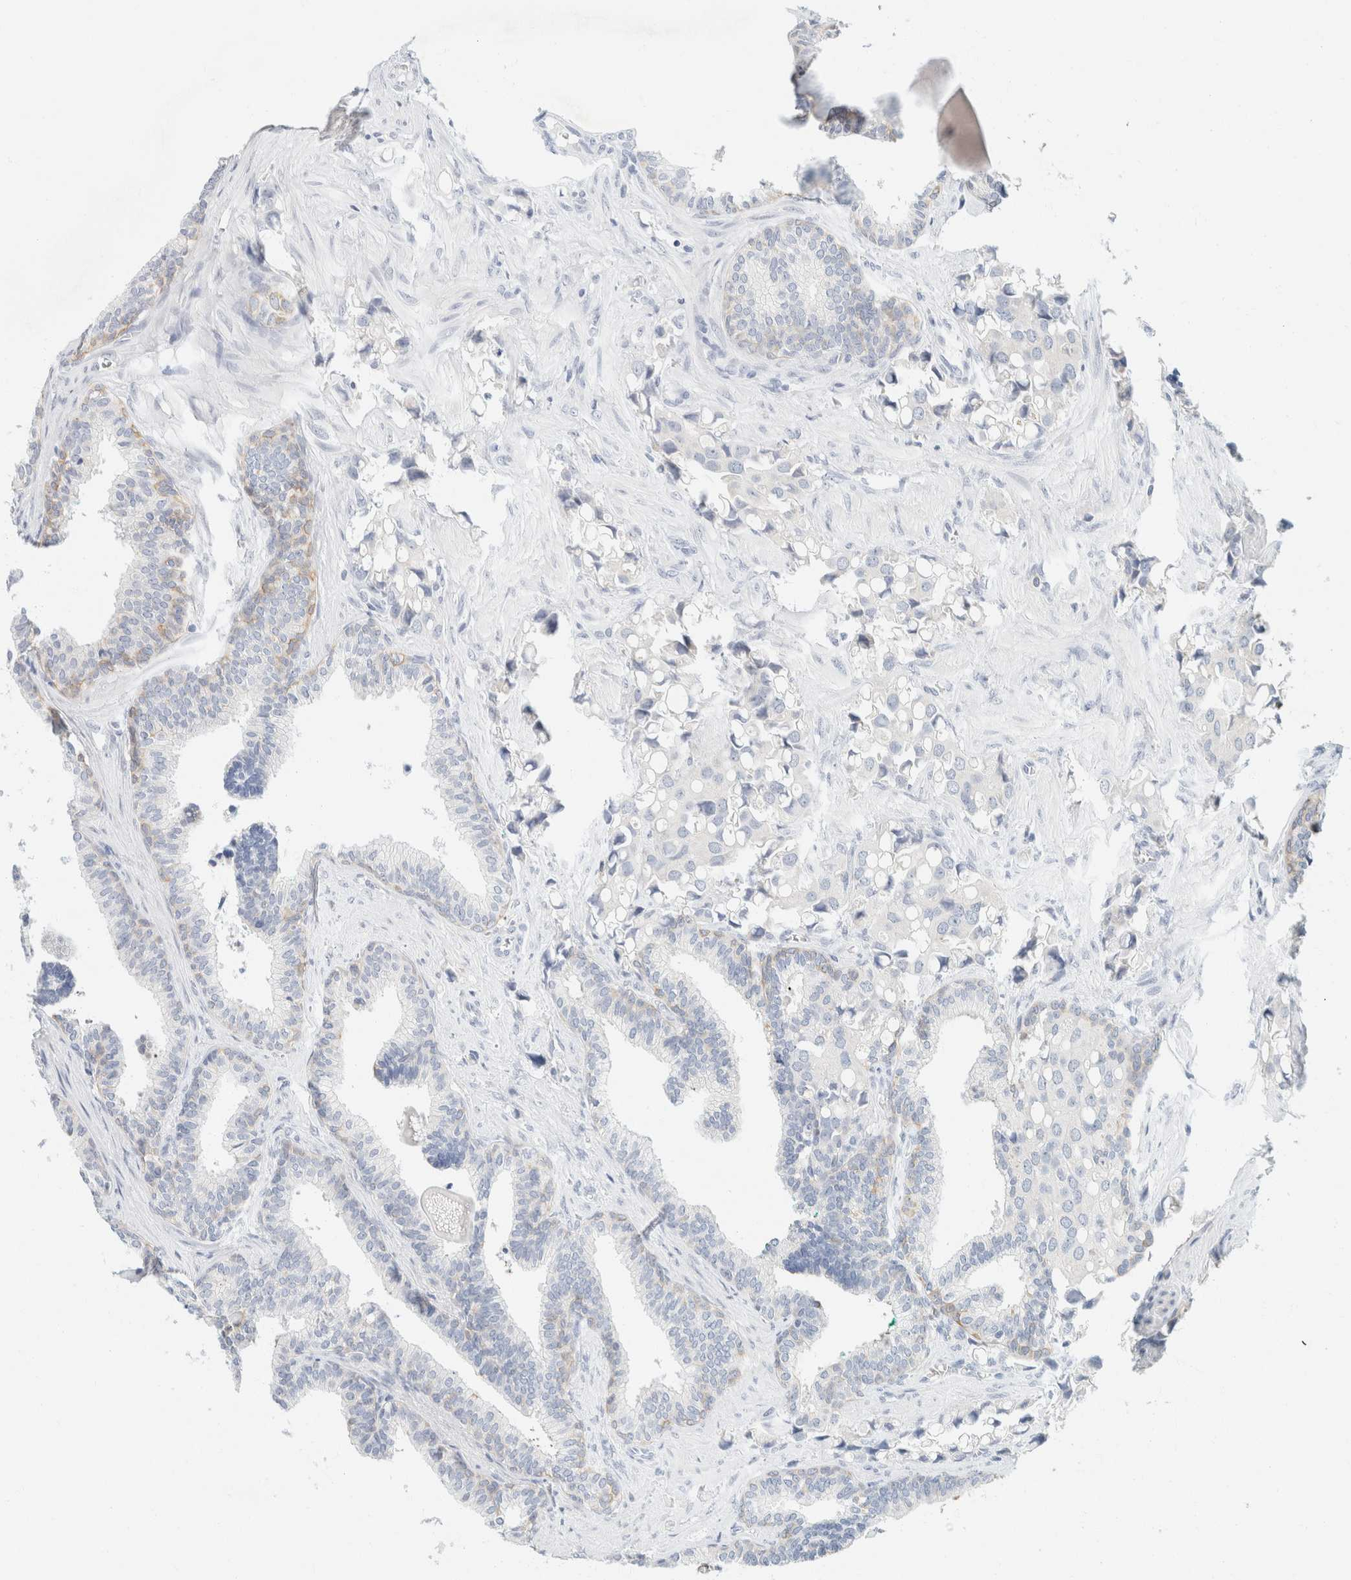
{"staining": {"intensity": "negative", "quantity": "none", "location": "none"}, "tissue": "prostate cancer", "cell_type": "Tumor cells", "image_type": "cancer", "snomed": [{"axis": "morphology", "description": "Adenocarcinoma, High grade"}, {"axis": "topography", "description": "Prostate"}], "caption": "Prostate cancer (high-grade adenocarcinoma) stained for a protein using immunohistochemistry (IHC) displays no positivity tumor cells.", "gene": "KRT20", "patient": {"sex": "male", "age": 52}}